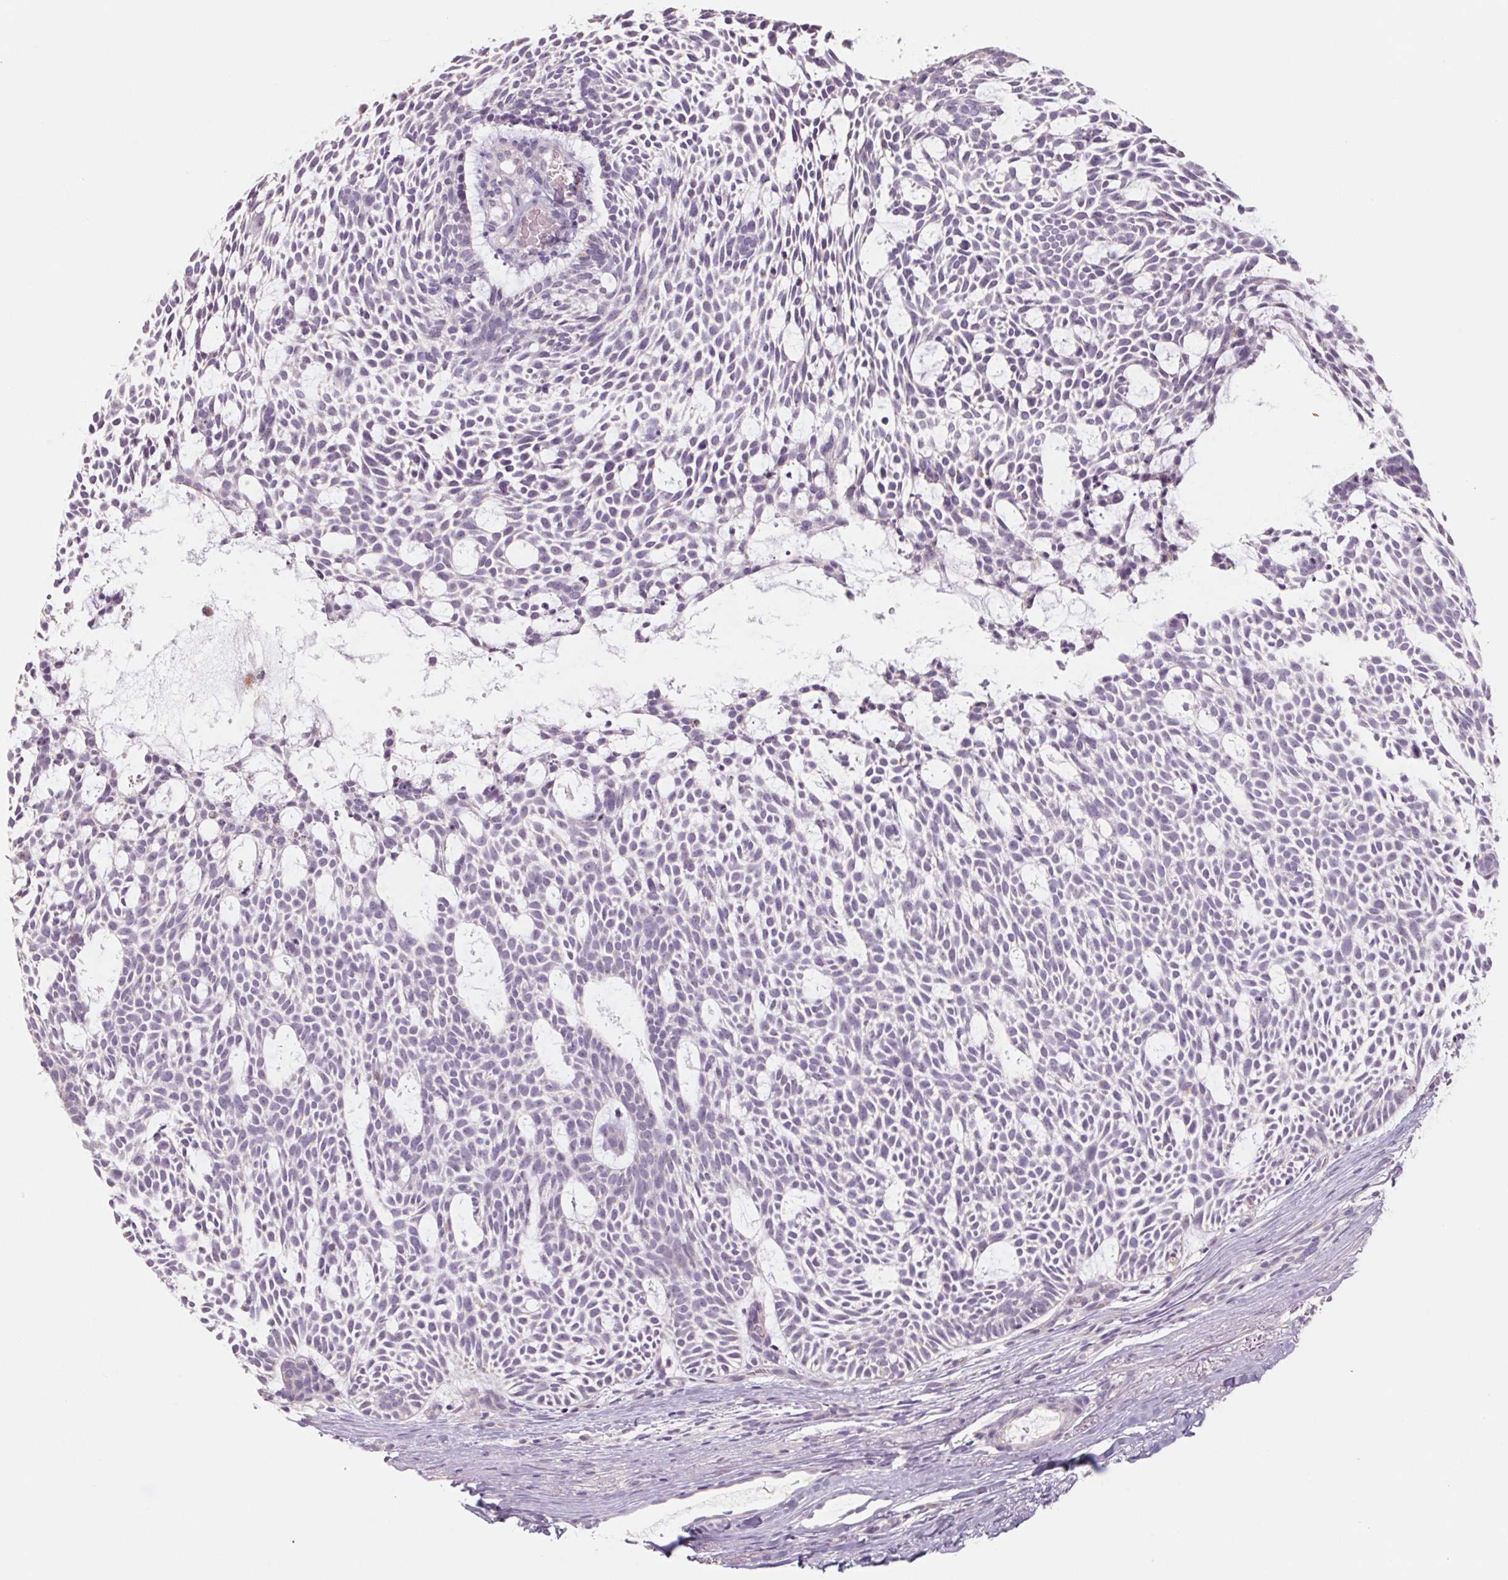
{"staining": {"intensity": "negative", "quantity": "none", "location": "none"}, "tissue": "skin cancer", "cell_type": "Tumor cells", "image_type": "cancer", "snomed": [{"axis": "morphology", "description": "Basal cell carcinoma"}, {"axis": "topography", "description": "Skin"}], "caption": "Immunohistochemistry of human skin cancer demonstrates no positivity in tumor cells.", "gene": "POU1F1", "patient": {"sex": "male", "age": 83}}